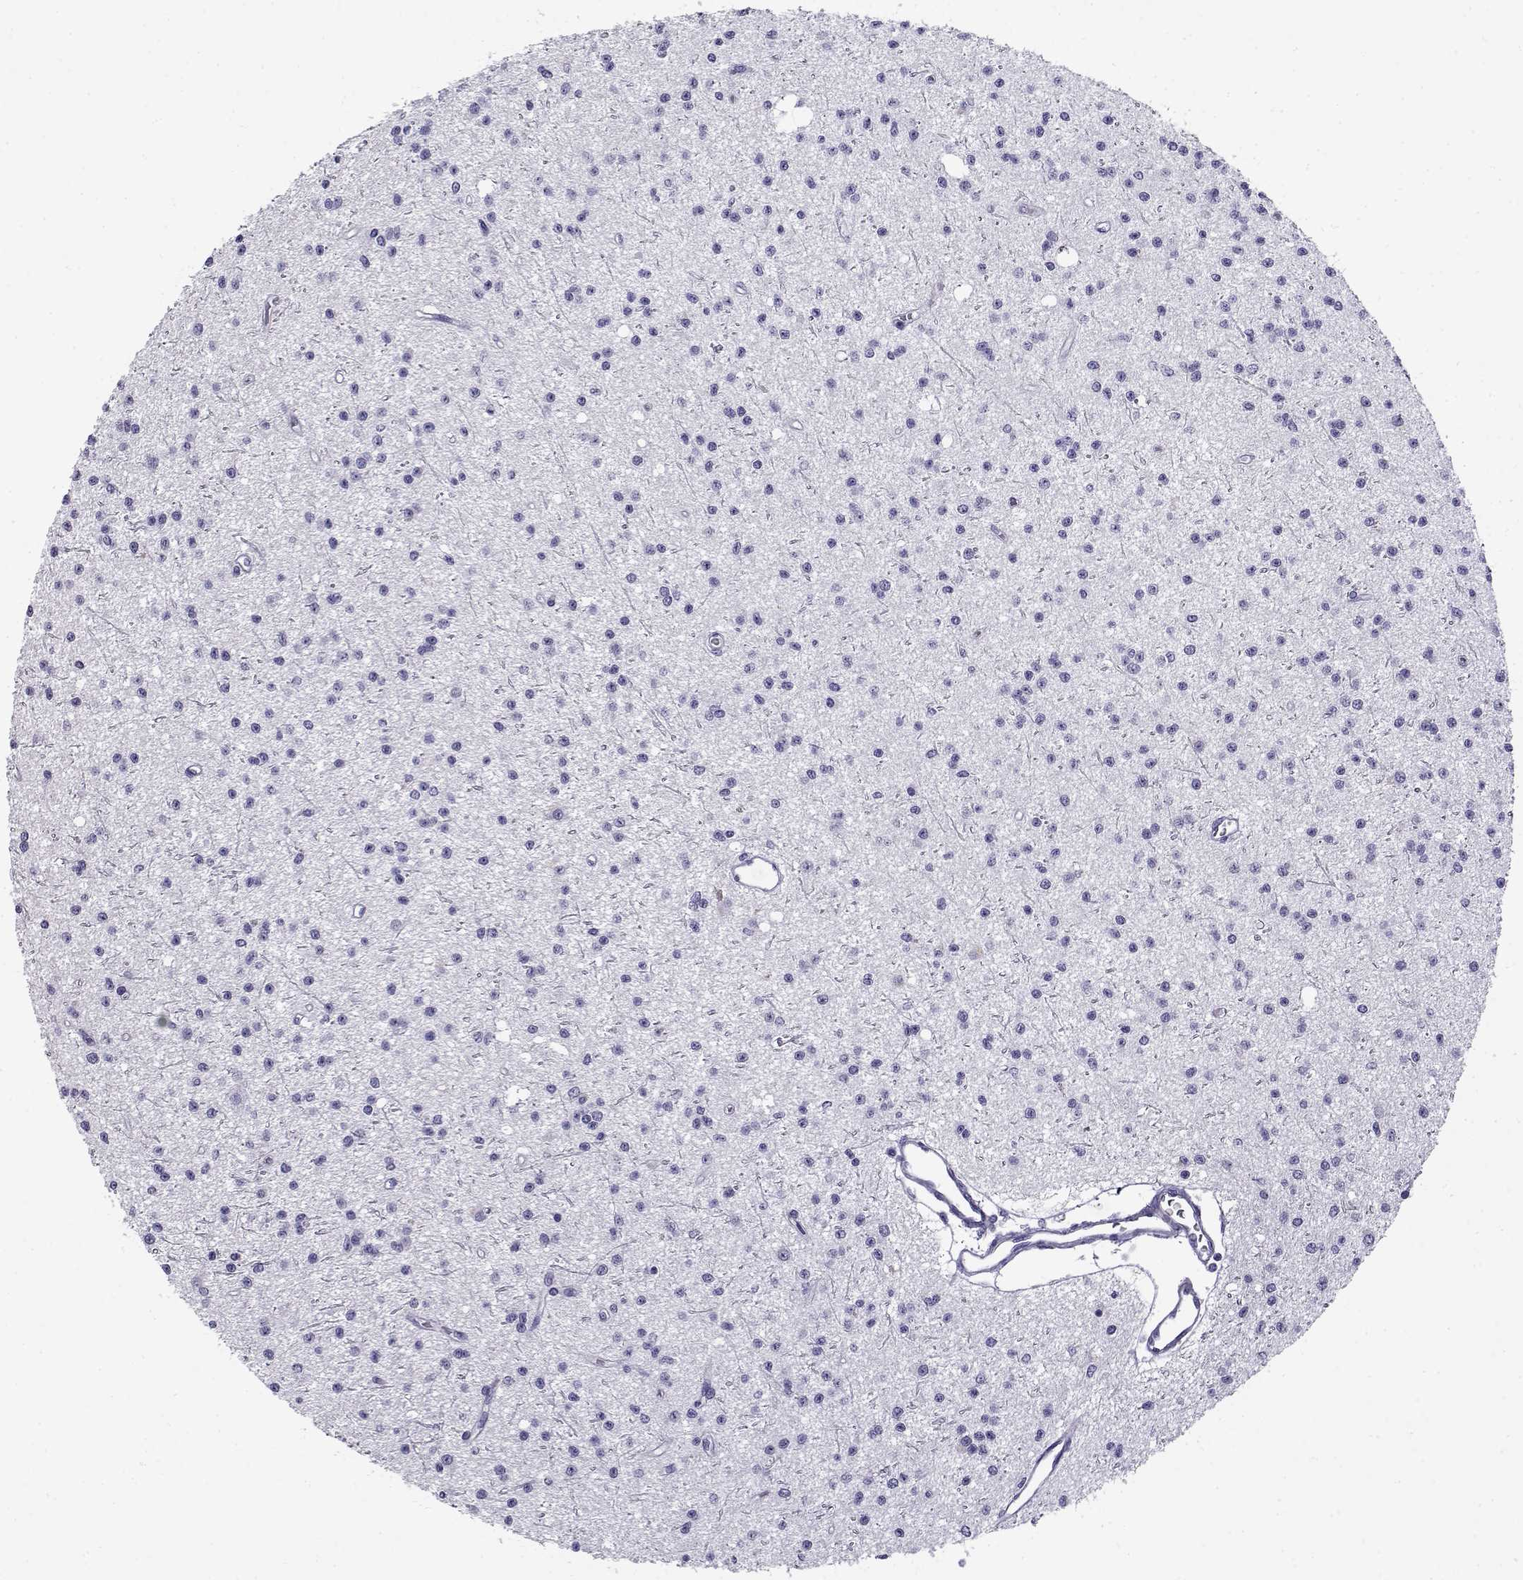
{"staining": {"intensity": "negative", "quantity": "none", "location": "none"}, "tissue": "glioma", "cell_type": "Tumor cells", "image_type": "cancer", "snomed": [{"axis": "morphology", "description": "Glioma, malignant, Low grade"}, {"axis": "topography", "description": "Brain"}], "caption": "High magnification brightfield microscopy of glioma stained with DAB (brown) and counterstained with hematoxylin (blue): tumor cells show no significant expression. The staining is performed using DAB brown chromogen with nuclei counter-stained in using hematoxylin.", "gene": "CABS1", "patient": {"sex": "male", "age": 27}}